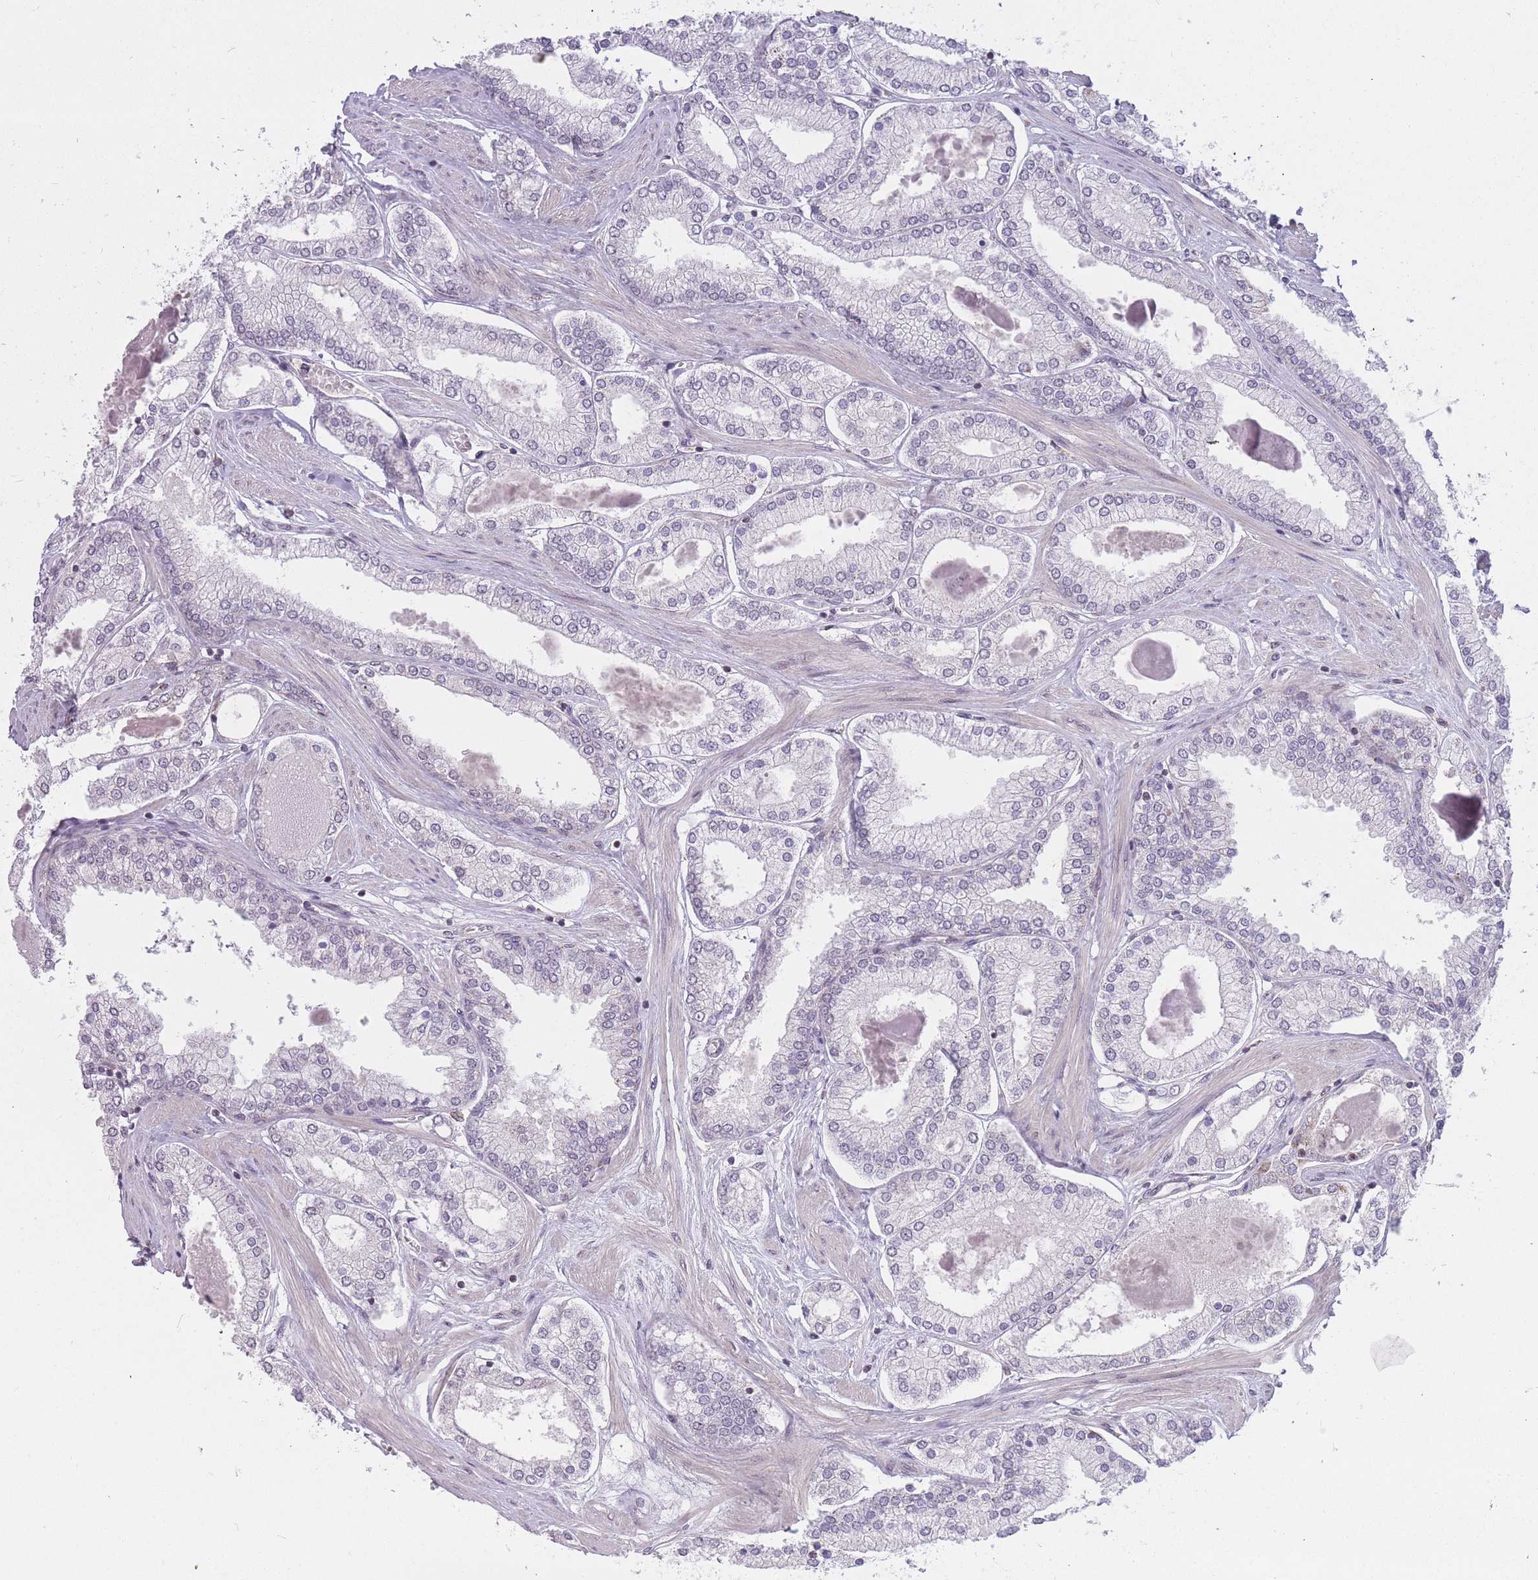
{"staining": {"intensity": "negative", "quantity": "none", "location": "none"}, "tissue": "prostate cancer", "cell_type": "Tumor cells", "image_type": "cancer", "snomed": [{"axis": "morphology", "description": "Adenocarcinoma, Low grade"}, {"axis": "topography", "description": "Prostate"}], "caption": "Human low-grade adenocarcinoma (prostate) stained for a protein using IHC shows no staining in tumor cells.", "gene": "DPYSL4", "patient": {"sex": "male", "age": 42}}